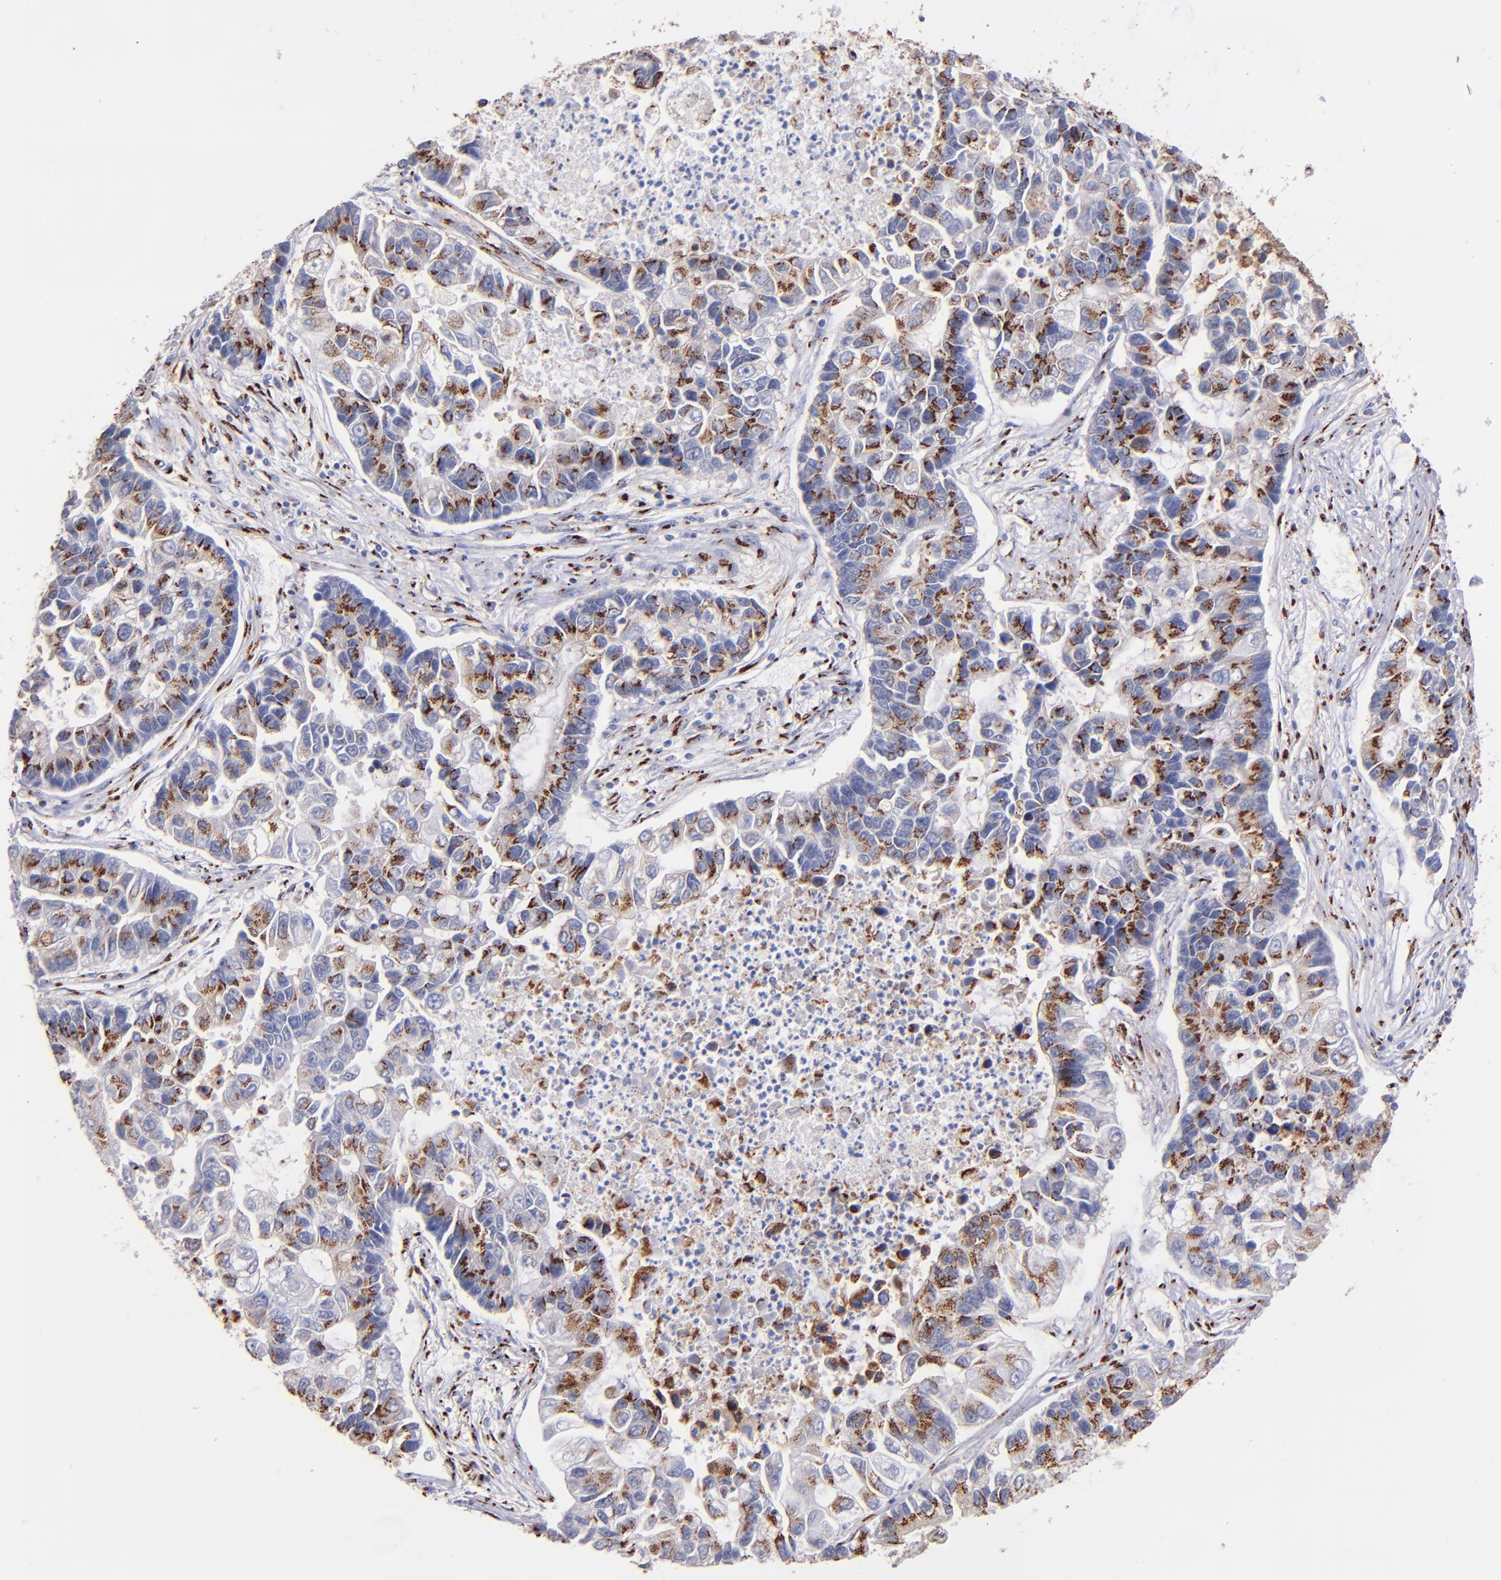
{"staining": {"intensity": "moderate", "quantity": ">75%", "location": "cytoplasmic/membranous"}, "tissue": "lung cancer", "cell_type": "Tumor cells", "image_type": "cancer", "snomed": [{"axis": "morphology", "description": "Adenocarcinoma, NOS"}, {"axis": "topography", "description": "Lung"}], "caption": "Protein analysis of adenocarcinoma (lung) tissue demonstrates moderate cytoplasmic/membranous expression in about >75% of tumor cells.", "gene": "GOLIM4", "patient": {"sex": "female", "age": 51}}